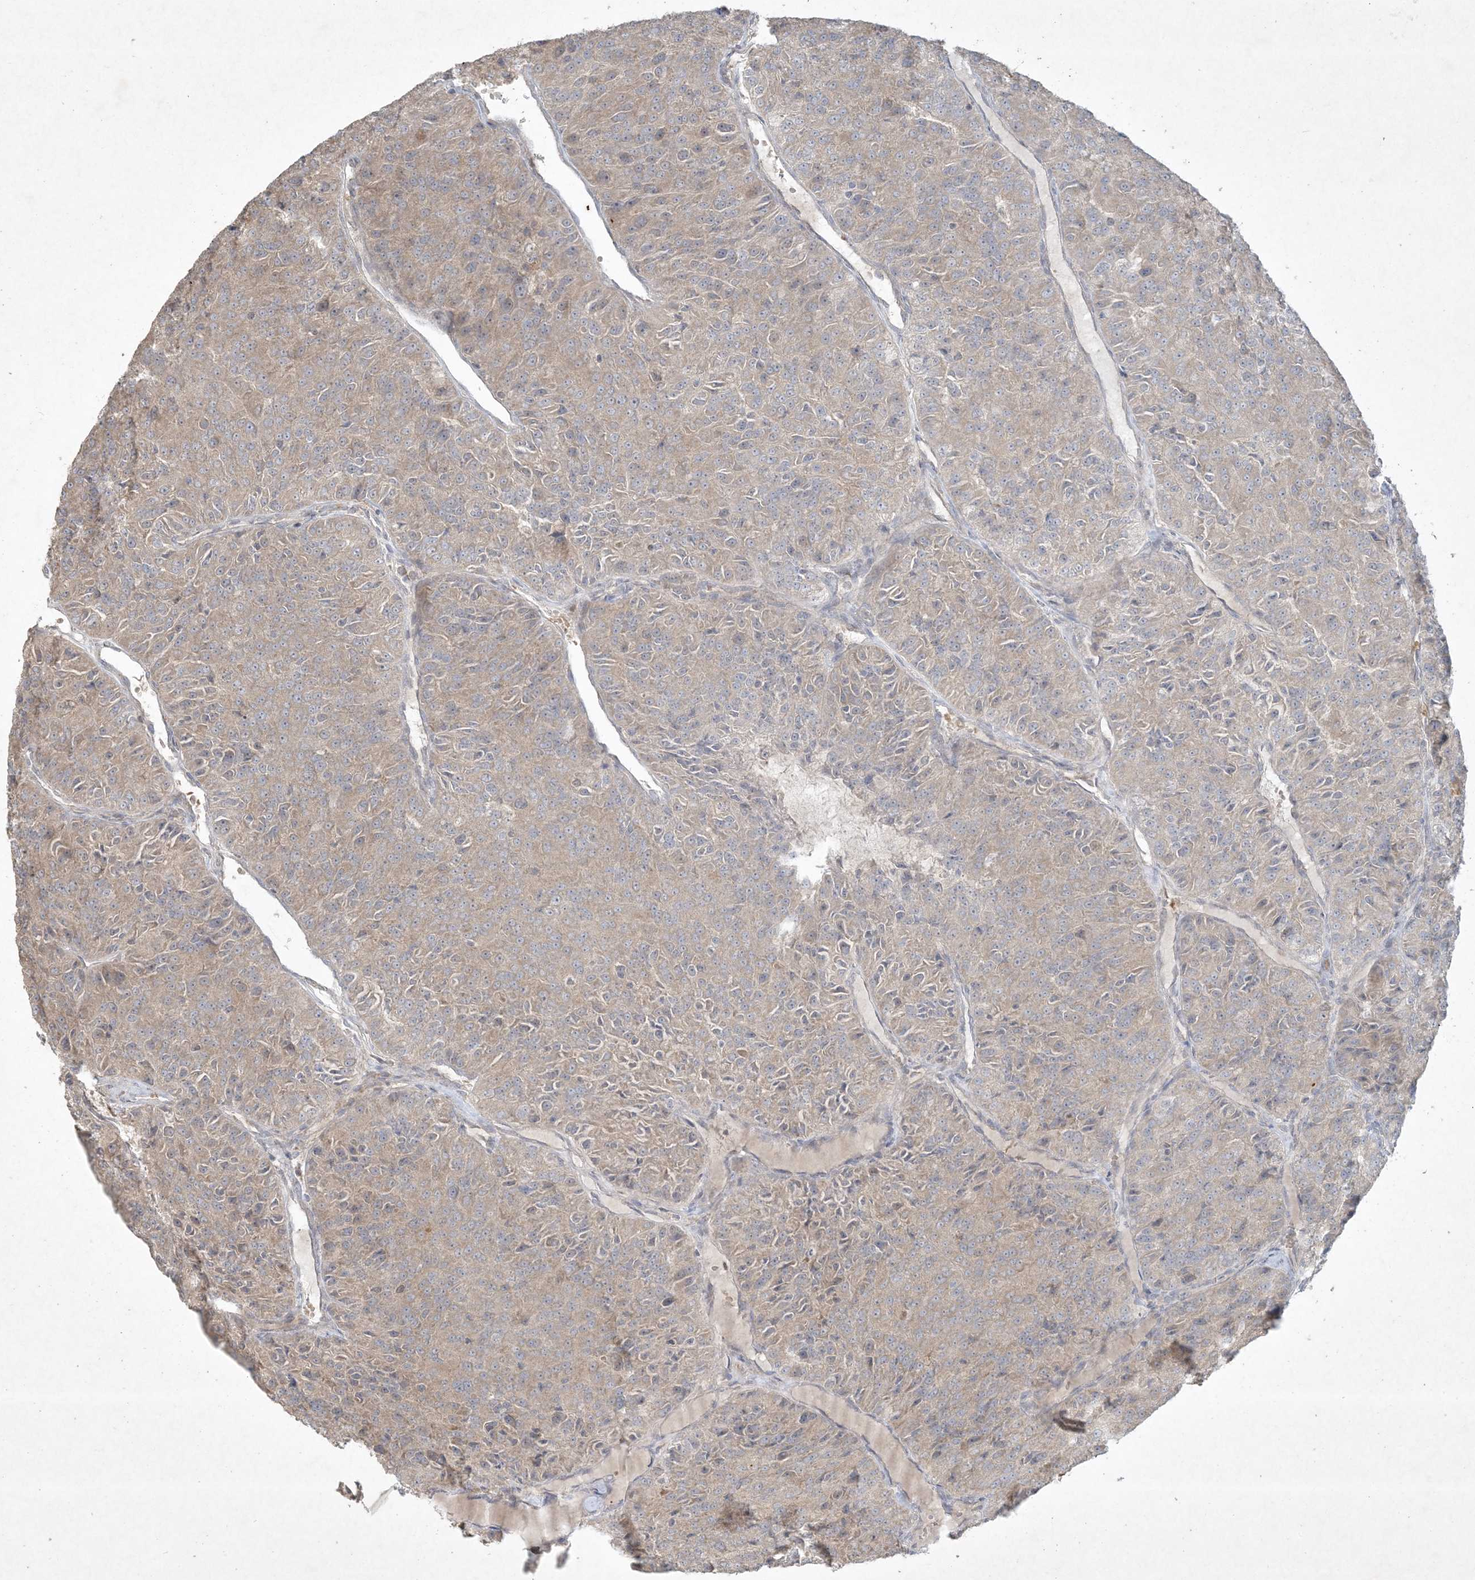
{"staining": {"intensity": "weak", "quantity": "<25%", "location": "cytoplasmic/membranous"}, "tissue": "renal cancer", "cell_type": "Tumor cells", "image_type": "cancer", "snomed": [{"axis": "morphology", "description": "Adenocarcinoma, NOS"}, {"axis": "topography", "description": "Kidney"}], "caption": "This is an IHC histopathology image of renal cancer (adenocarcinoma). There is no staining in tumor cells.", "gene": "NRBP2", "patient": {"sex": "female", "age": 63}}